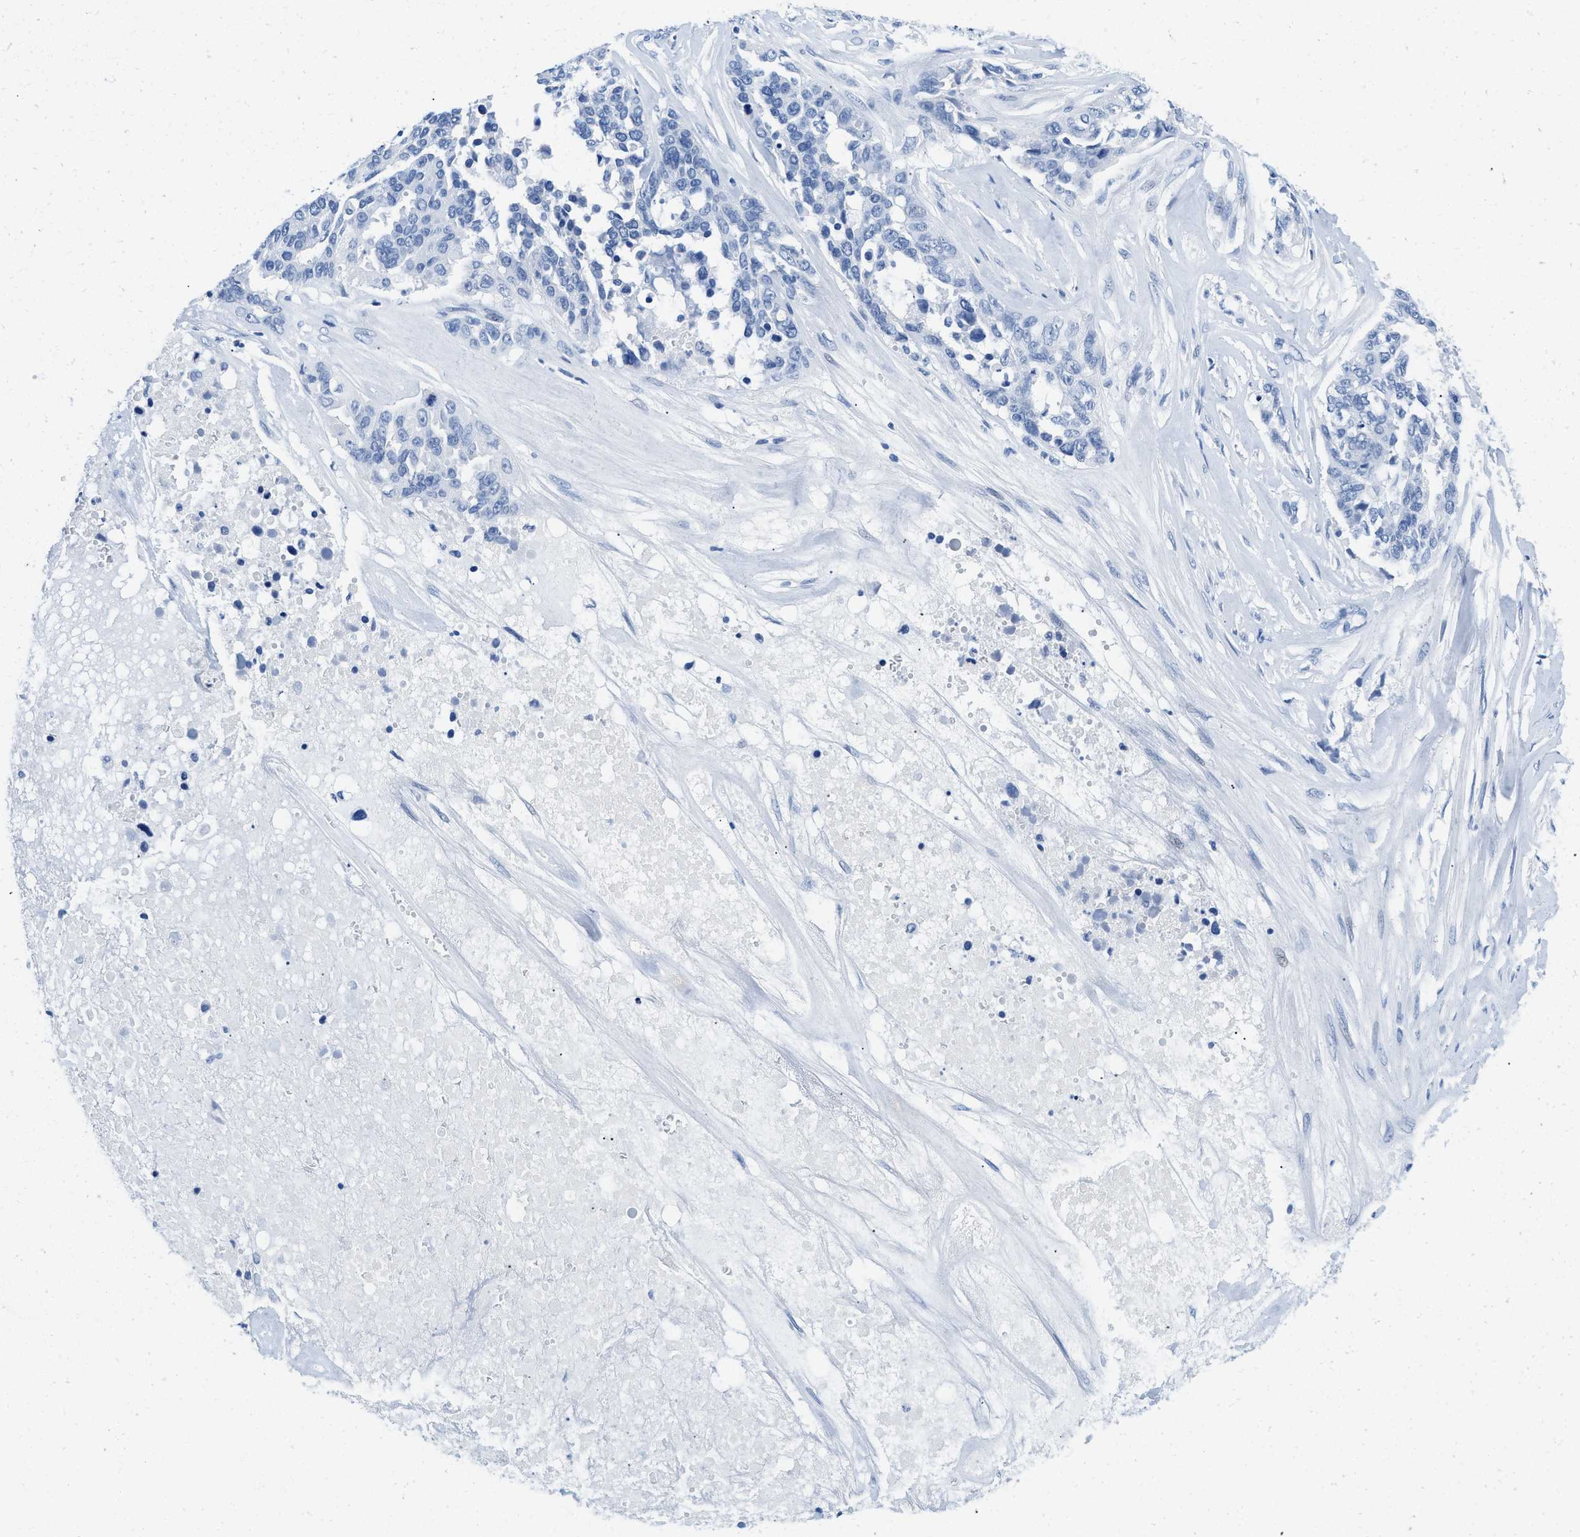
{"staining": {"intensity": "negative", "quantity": "none", "location": "none"}, "tissue": "ovarian cancer", "cell_type": "Tumor cells", "image_type": "cancer", "snomed": [{"axis": "morphology", "description": "Cystadenocarcinoma, serous, NOS"}, {"axis": "topography", "description": "Ovary"}], "caption": "IHC micrograph of ovarian cancer (serous cystadenocarcinoma) stained for a protein (brown), which demonstrates no staining in tumor cells.", "gene": "GSN", "patient": {"sex": "female", "age": 44}}